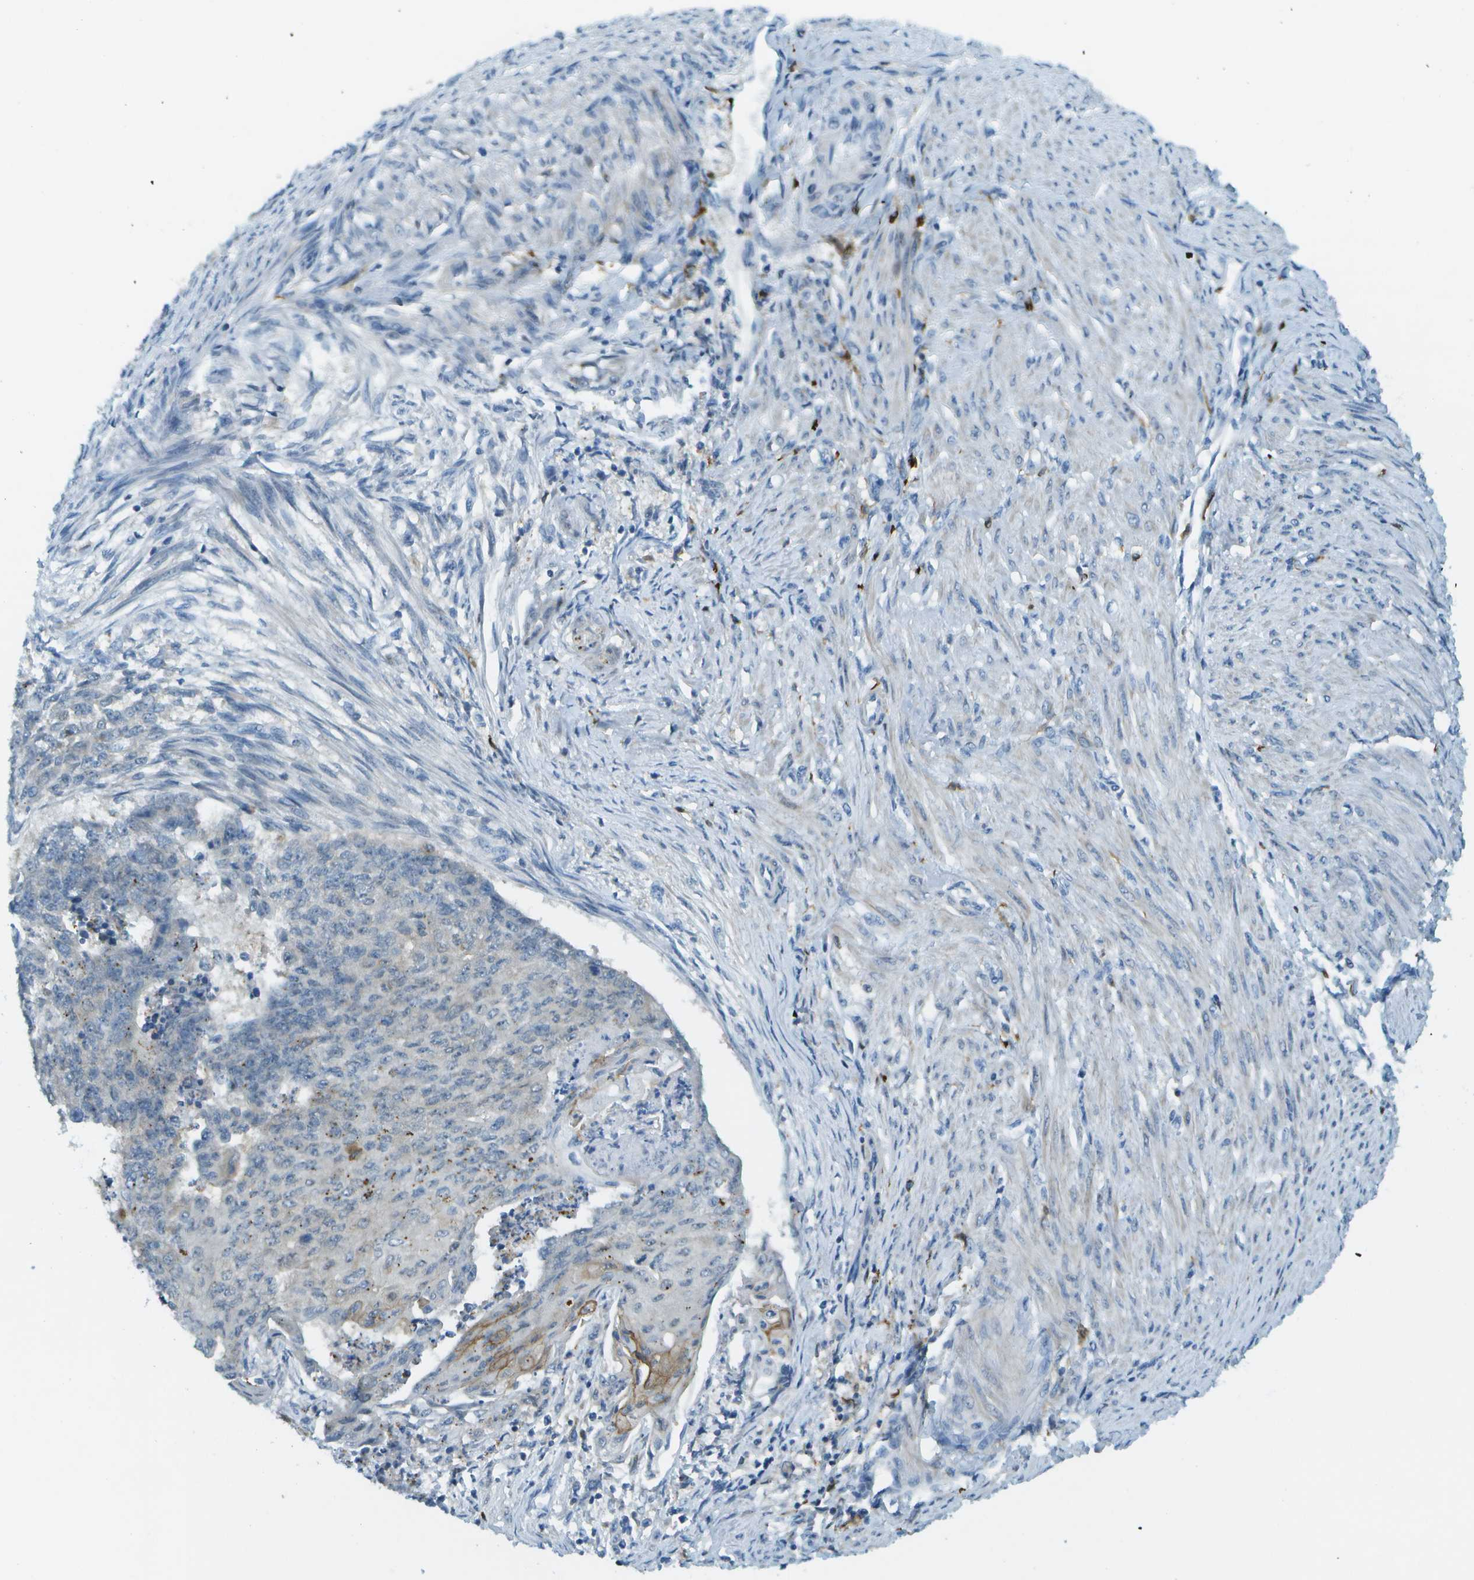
{"staining": {"intensity": "weak", "quantity": "<25%", "location": "cytoplasmic/membranous"}, "tissue": "endometrial cancer", "cell_type": "Tumor cells", "image_type": "cancer", "snomed": [{"axis": "morphology", "description": "Adenocarcinoma, NOS"}, {"axis": "topography", "description": "Endometrium"}], "caption": "Immunohistochemistry (IHC) of adenocarcinoma (endometrial) demonstrates no expression in tumor cells. Nuclei are stained in blue.", "gene": "CDH23", "patient": {"sex": "female", "age": 32}}